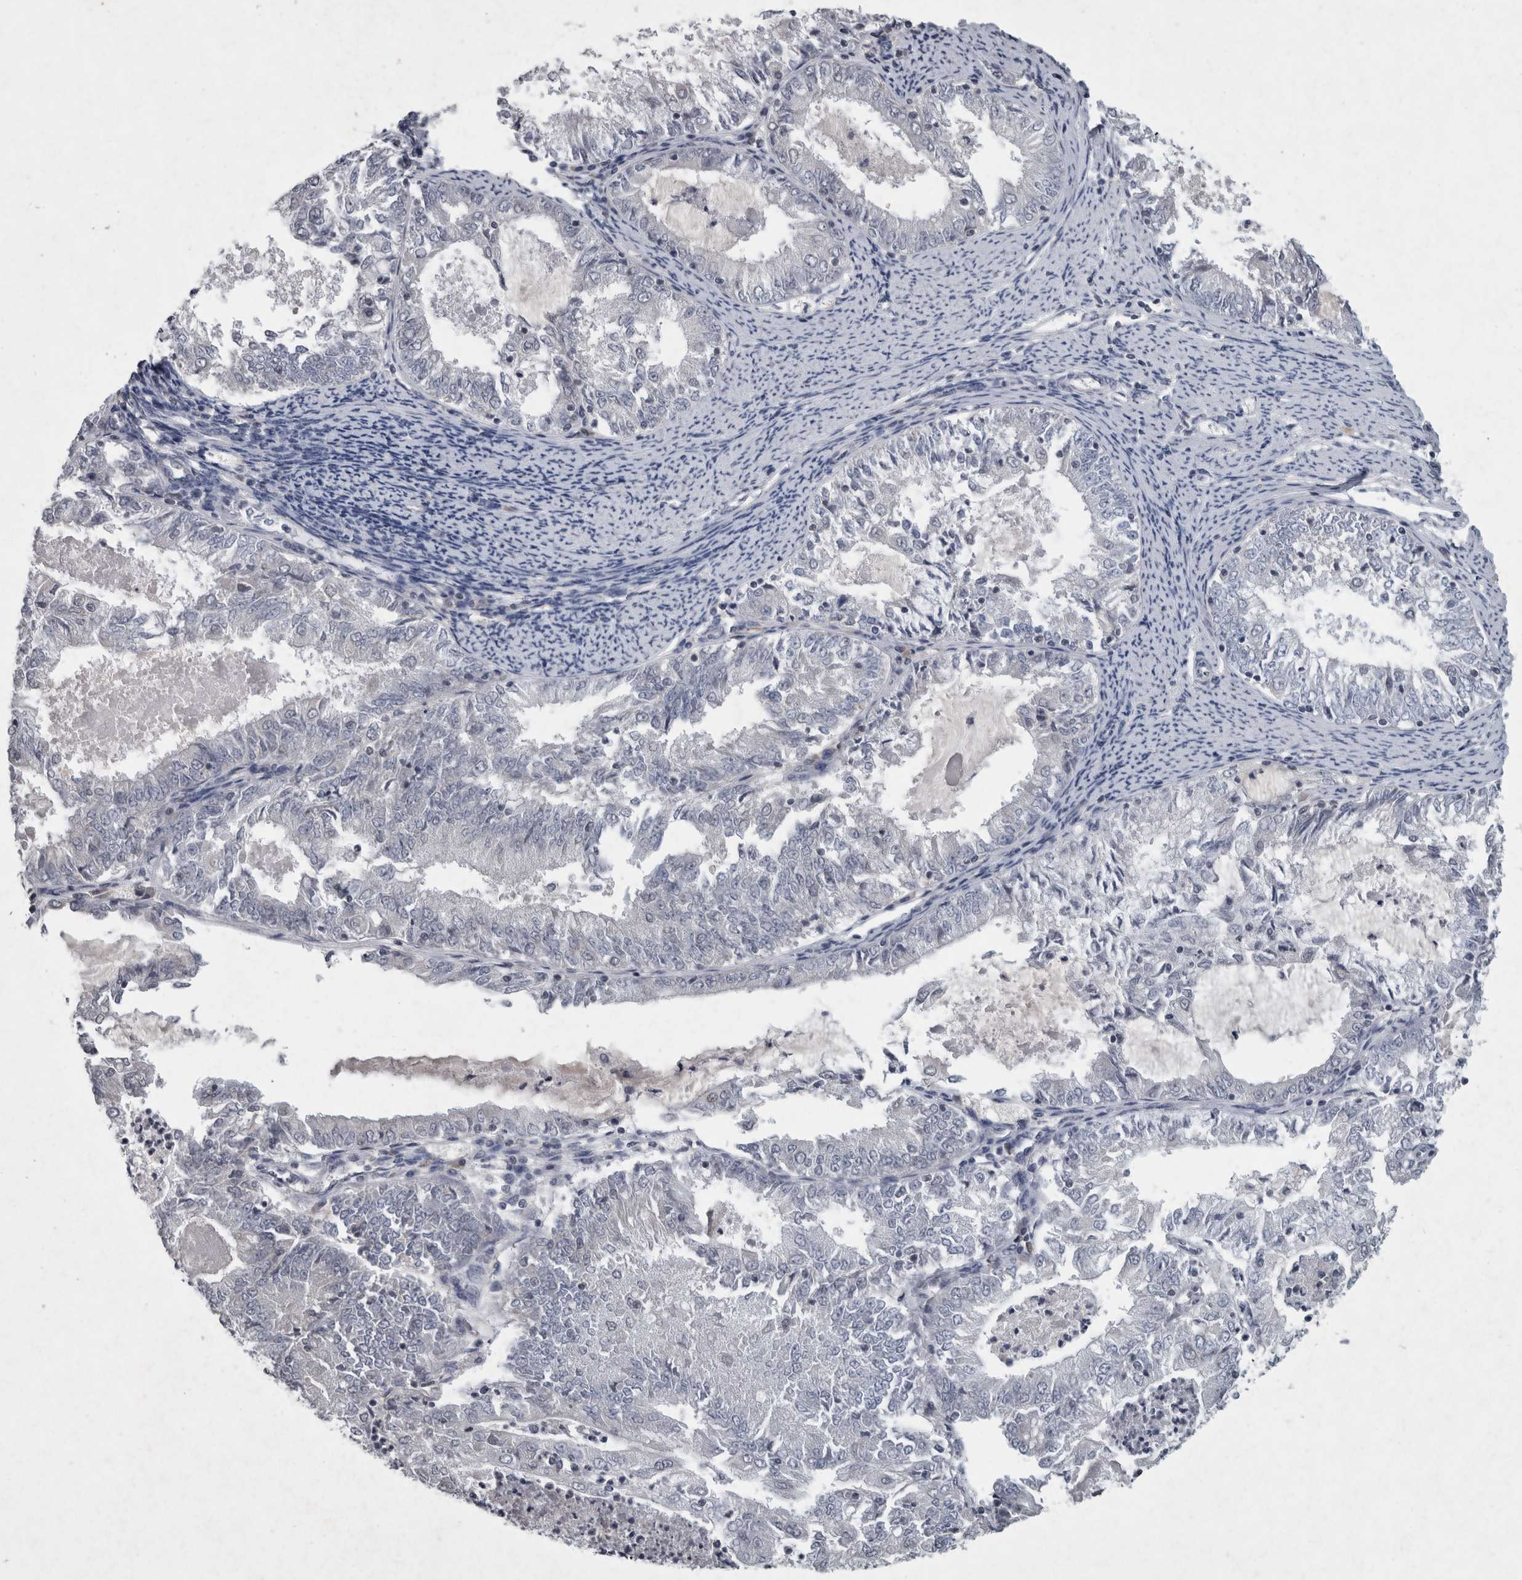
{"staining": {"intensity": "negative", "quantity": "none", "location": "none"}, "tissue": "endometrial cancer", "cell_type": "Tumor cells", "image_type": "cancer", "snomed": [{"axis": "morphology", "description": "Adenocarcinoma, NOS"}, {"axis": "topography", "description": "Endometrium"}], "caption": "This is a image of immunohistochemistry (IHC) staining of adenocarcinoma (endometrial), which shows no positivity in tumor cells.", "gene": "WNT7A", "patient": {"sex": "female", "age": 57}}